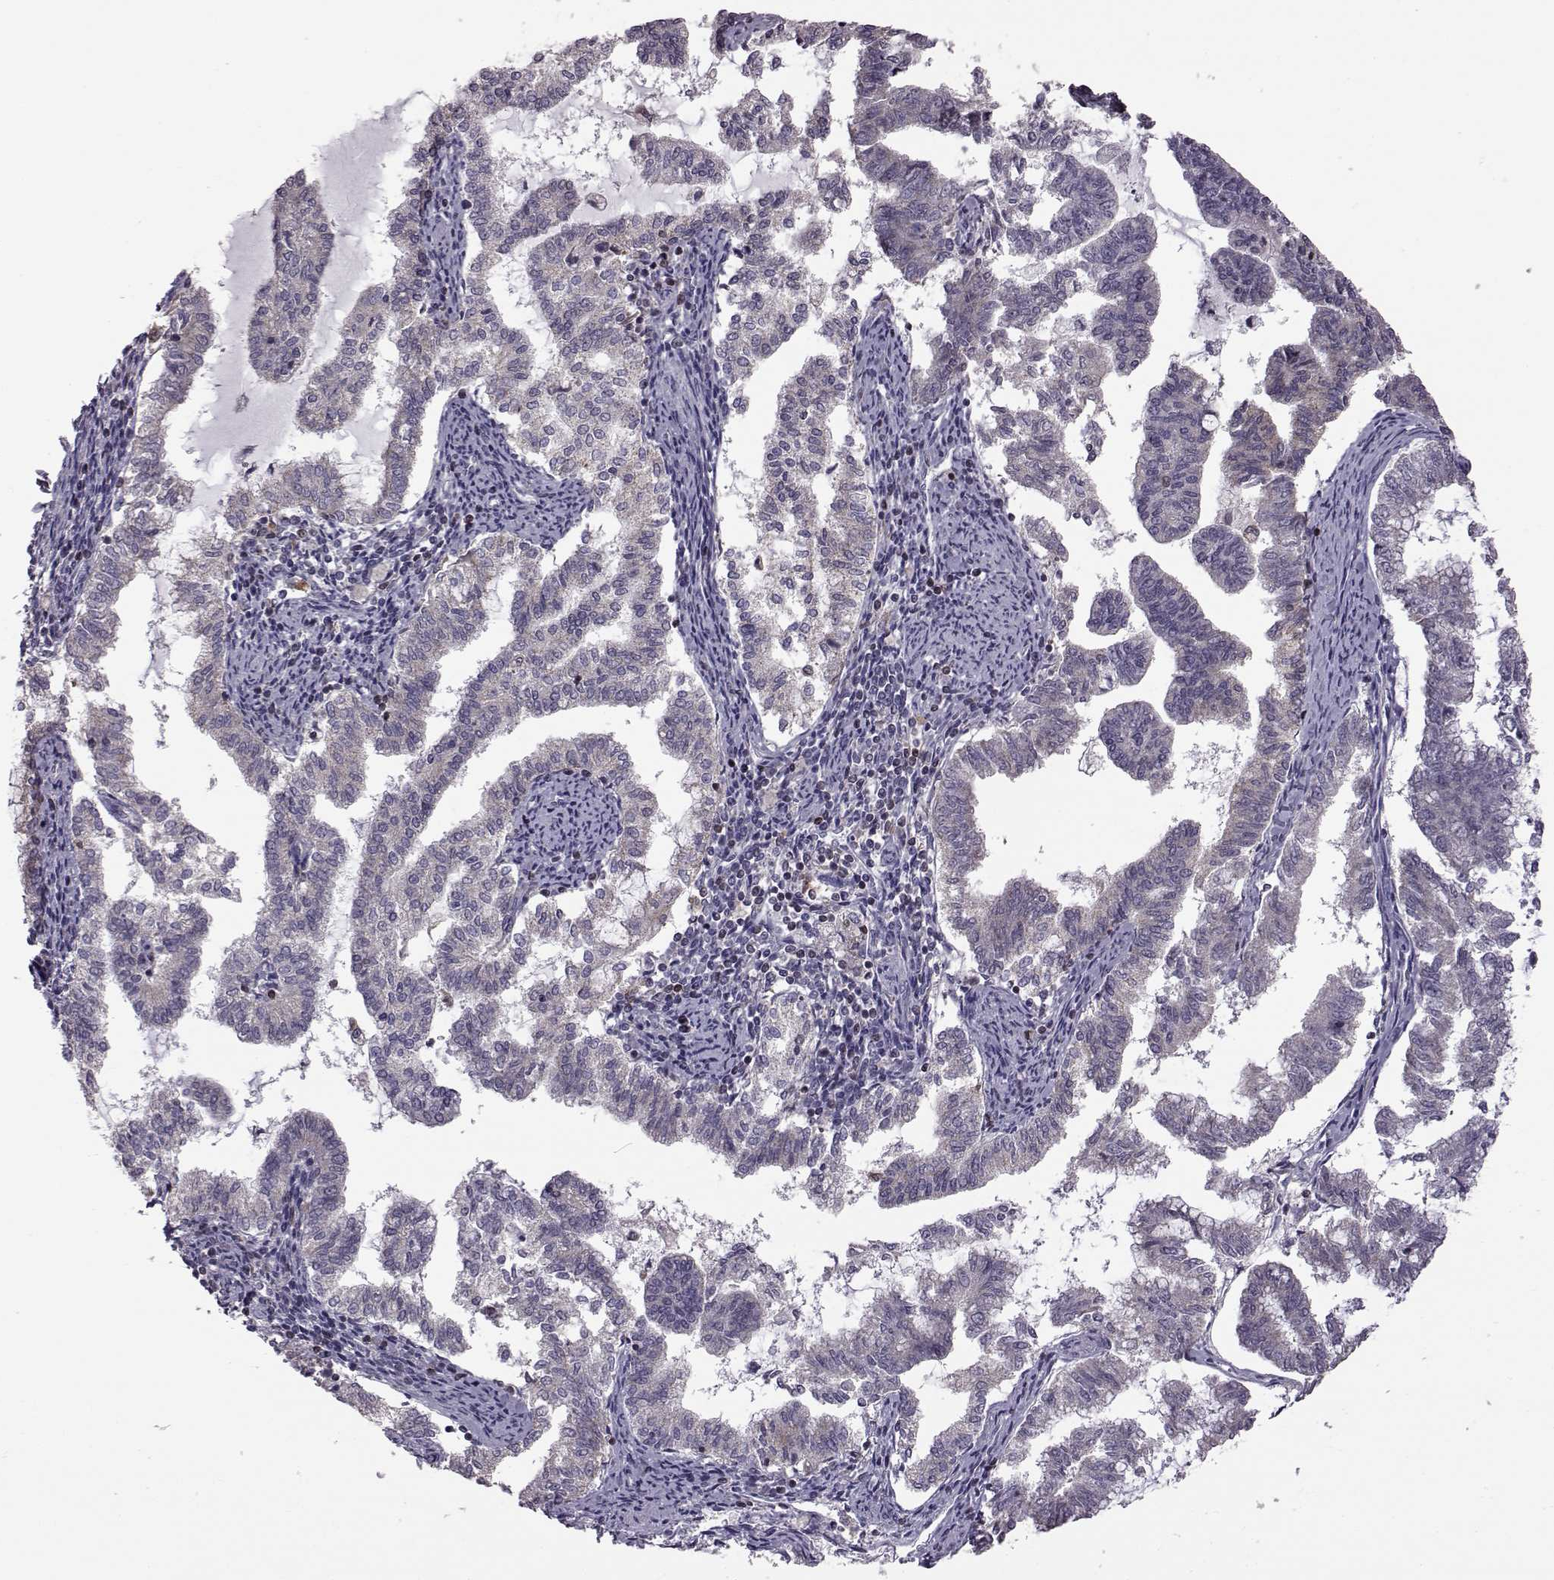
{"staining": {"intensity": "negative", "quantity": "none", "location": "none"}, "tissue": "endometrial cancer", "cell_type": "Tumor cells", "image_type": "cancer", "snomed": [{"axis": "morphology", "description": "Adenocarcinoma, NOS"}, {"axis": "topography", "description": "Endometrium"}], "caption": "Immunohistochemical staining of human adenocarcinoma (endometrial) displays no significant positivity in tumor cells.", "gene": "DOK2", "patient": {"sex": "female", "age": 79}}